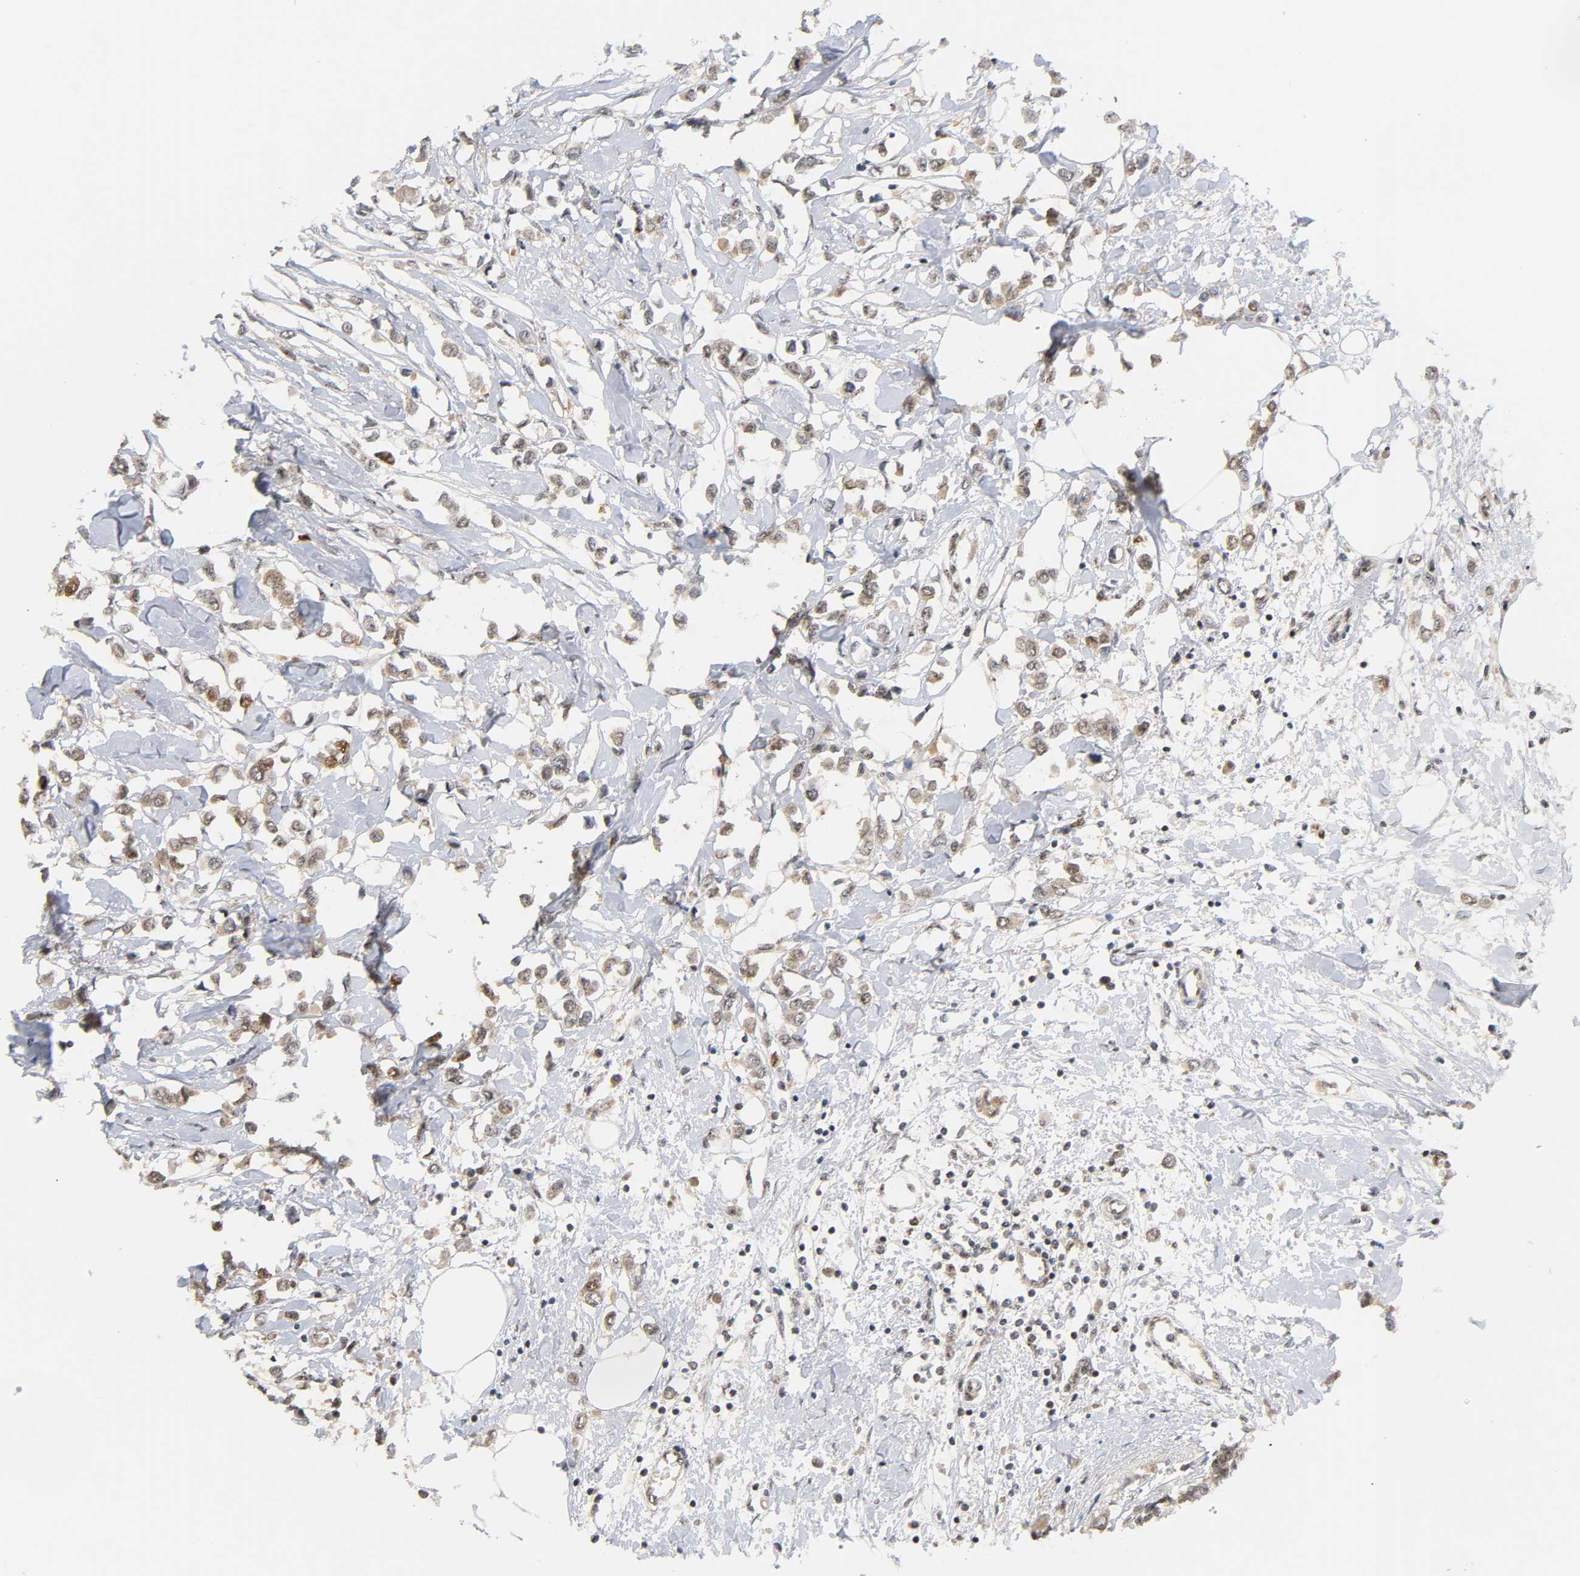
{"staining": {"intensity": "weak", "quantity": ">75%", "location": "cytoplasmic/membranous,nuclear"}, "tissue": "breast cancer", "cell_type": "Tumor cells", "image_type": "cancer", "snomed": [{"axis": "morphology", "description": "Lobular carcinoma"}, {"axis": "topography", "description": "Breast"}], "caption": "Human breast lobular carcinoma stained for a protein (brown) demonstrates weak cytoplasmic/membranous and nuclear positive expression in approximately >75% of tumor cells.", "gene": "UBC", "patient": {"sex": "female", "age": 51}}